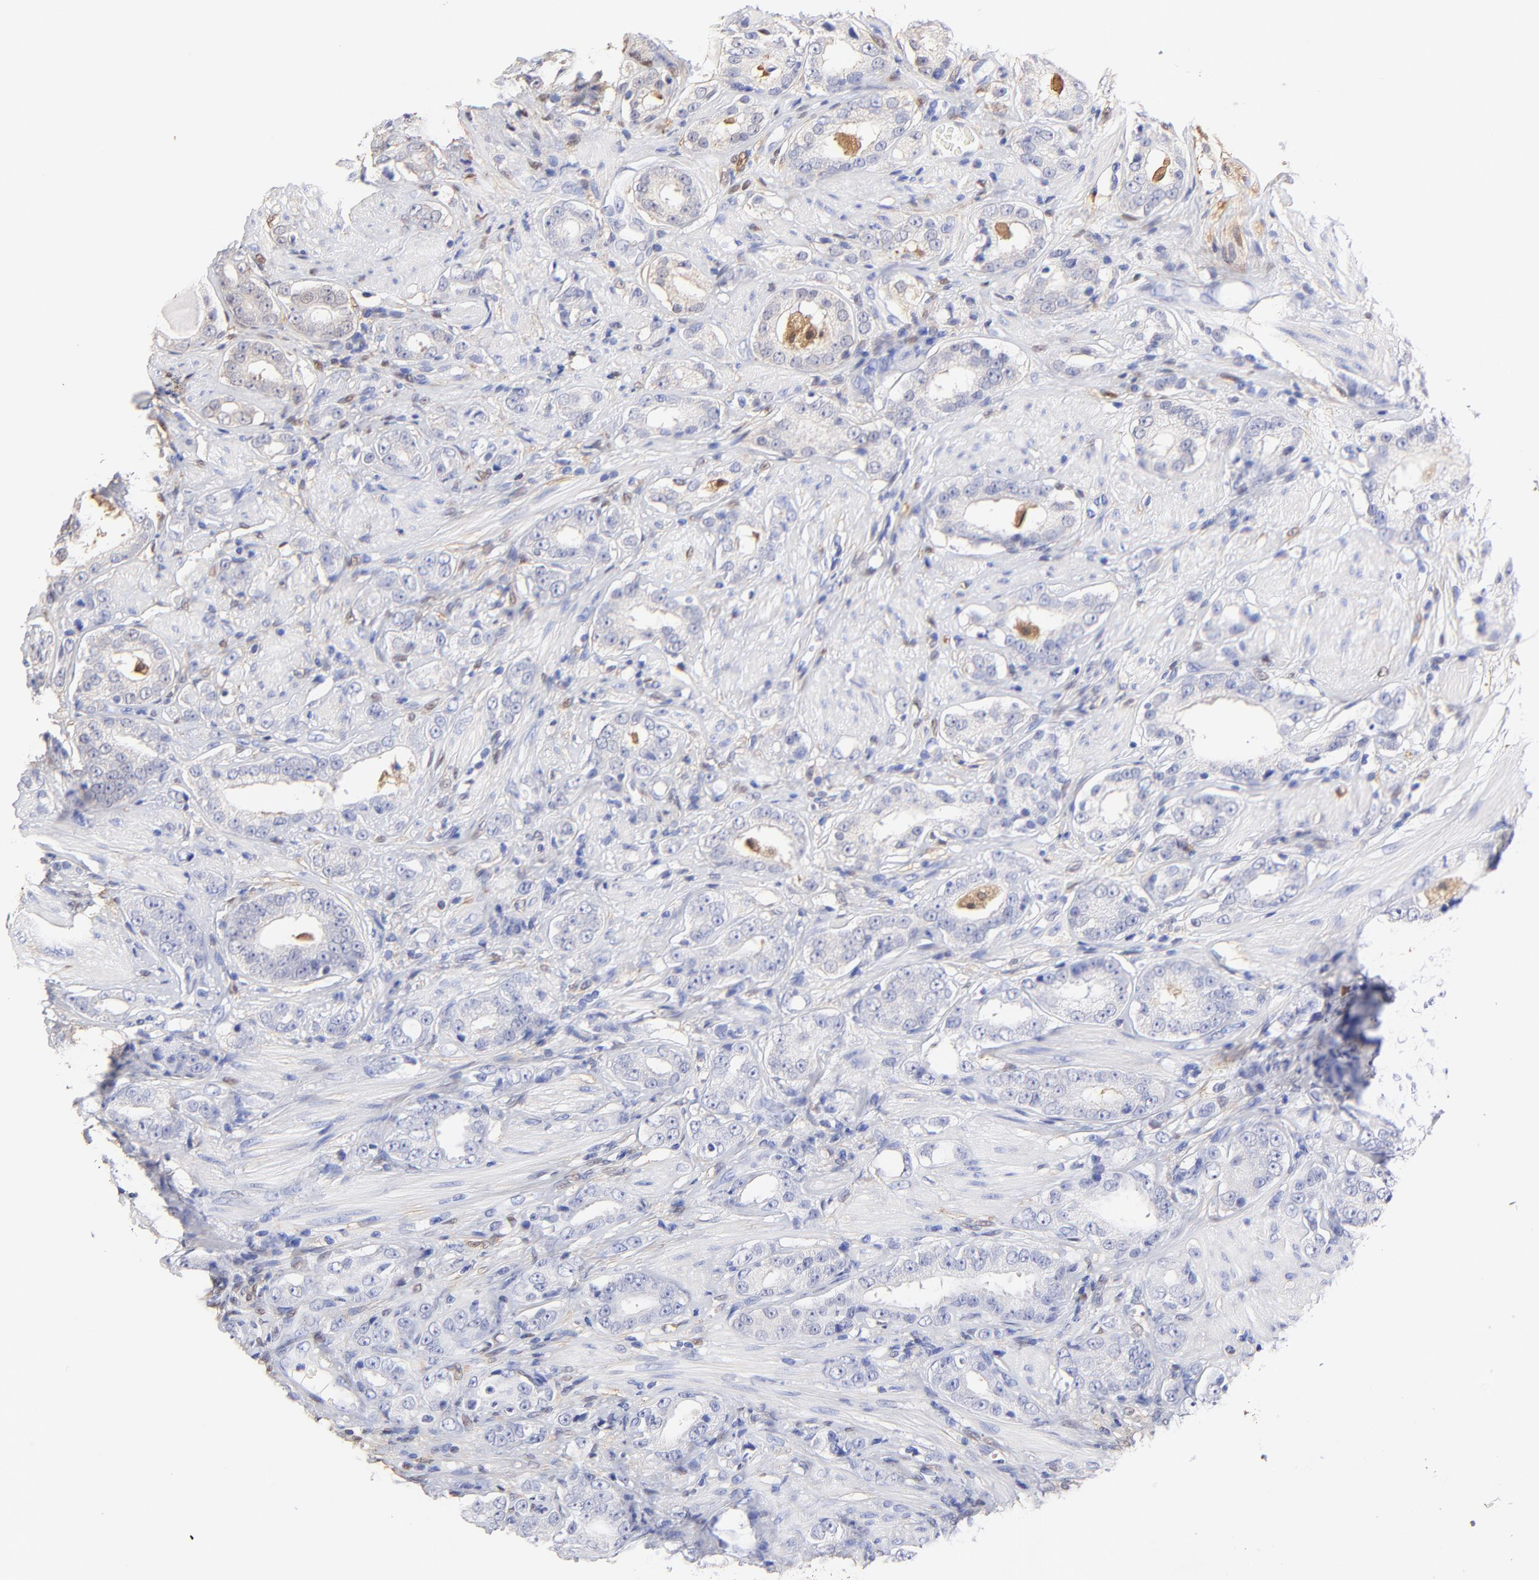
{"staining": {"intensity": "negative", "quantity": "none", "location": "none"}, "tissue": "prostate cancer", "cell_type": "Tumor cells", "image_type": "cancer", "snomed": [{"axis": "morphology", "description": "Adenocarcinoma, Medium grade"}, {"axis": "topography", "description": "Prostate"}], "caption": "IHC of prostate cancer exhibits no expression in tumor cells. (Brightfield microscopy of DAB (3,3'-diaminobenzidine) immunohistochemistry (IHC) at high magnification).", "gene": "ALDH1A1", "patient": {"sex": "male", "age": 53}}